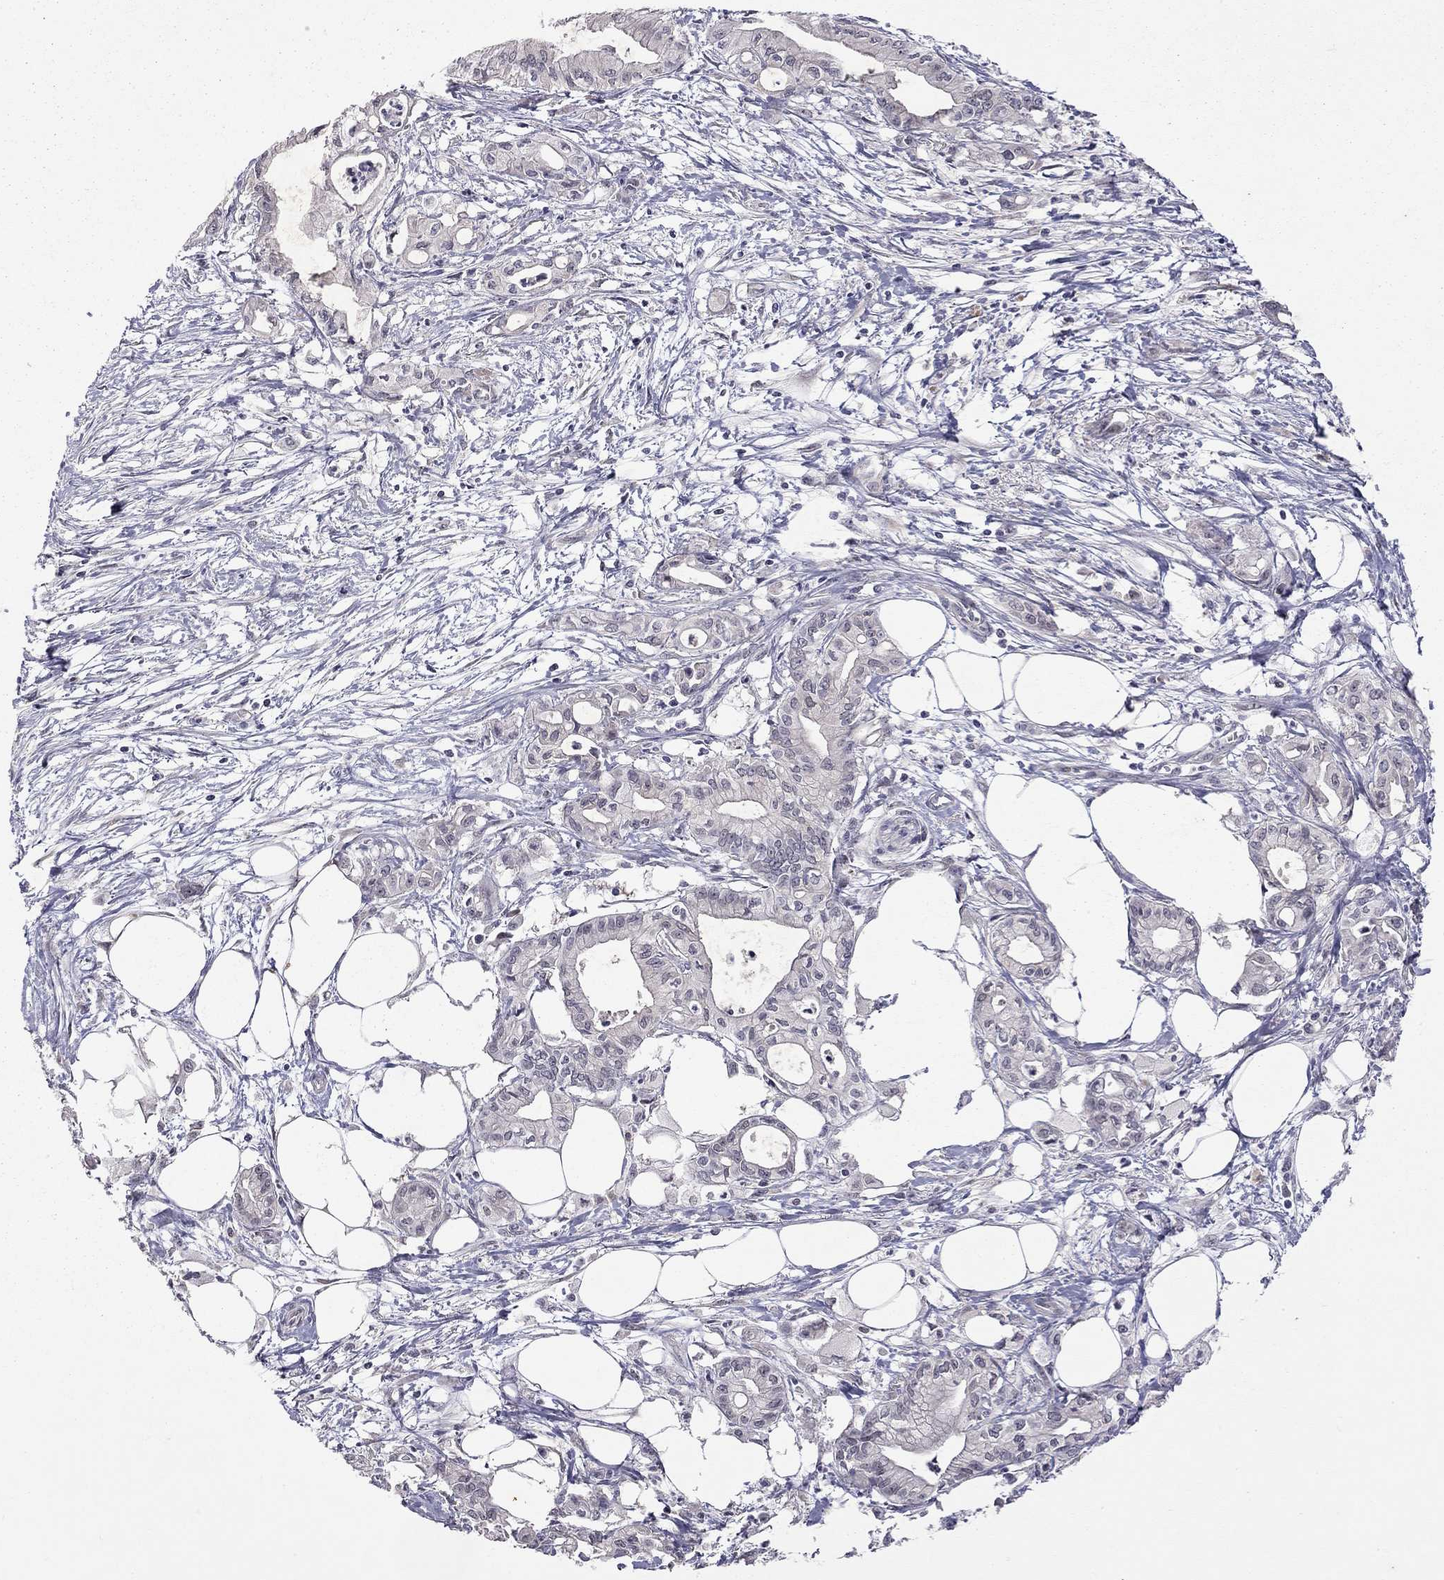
{"staining": {"intensity": "negative", "quantity": "none", "location": "none"}, "tissue": "pancreatic cancer", "cell_type": "Tumor cells", "image_type": "cancer", "snomed": [{"axis": "morphology", "description": "Adenocarcinoma, NOS"}, {"axis": "topography", "description": "Pancreas"}], "caption": "Tumor cells show no significant expression in adenocarcinoma (pancreatic).", "gene": "STXBP6", "patient": {"sex": "male", "age": 71}}